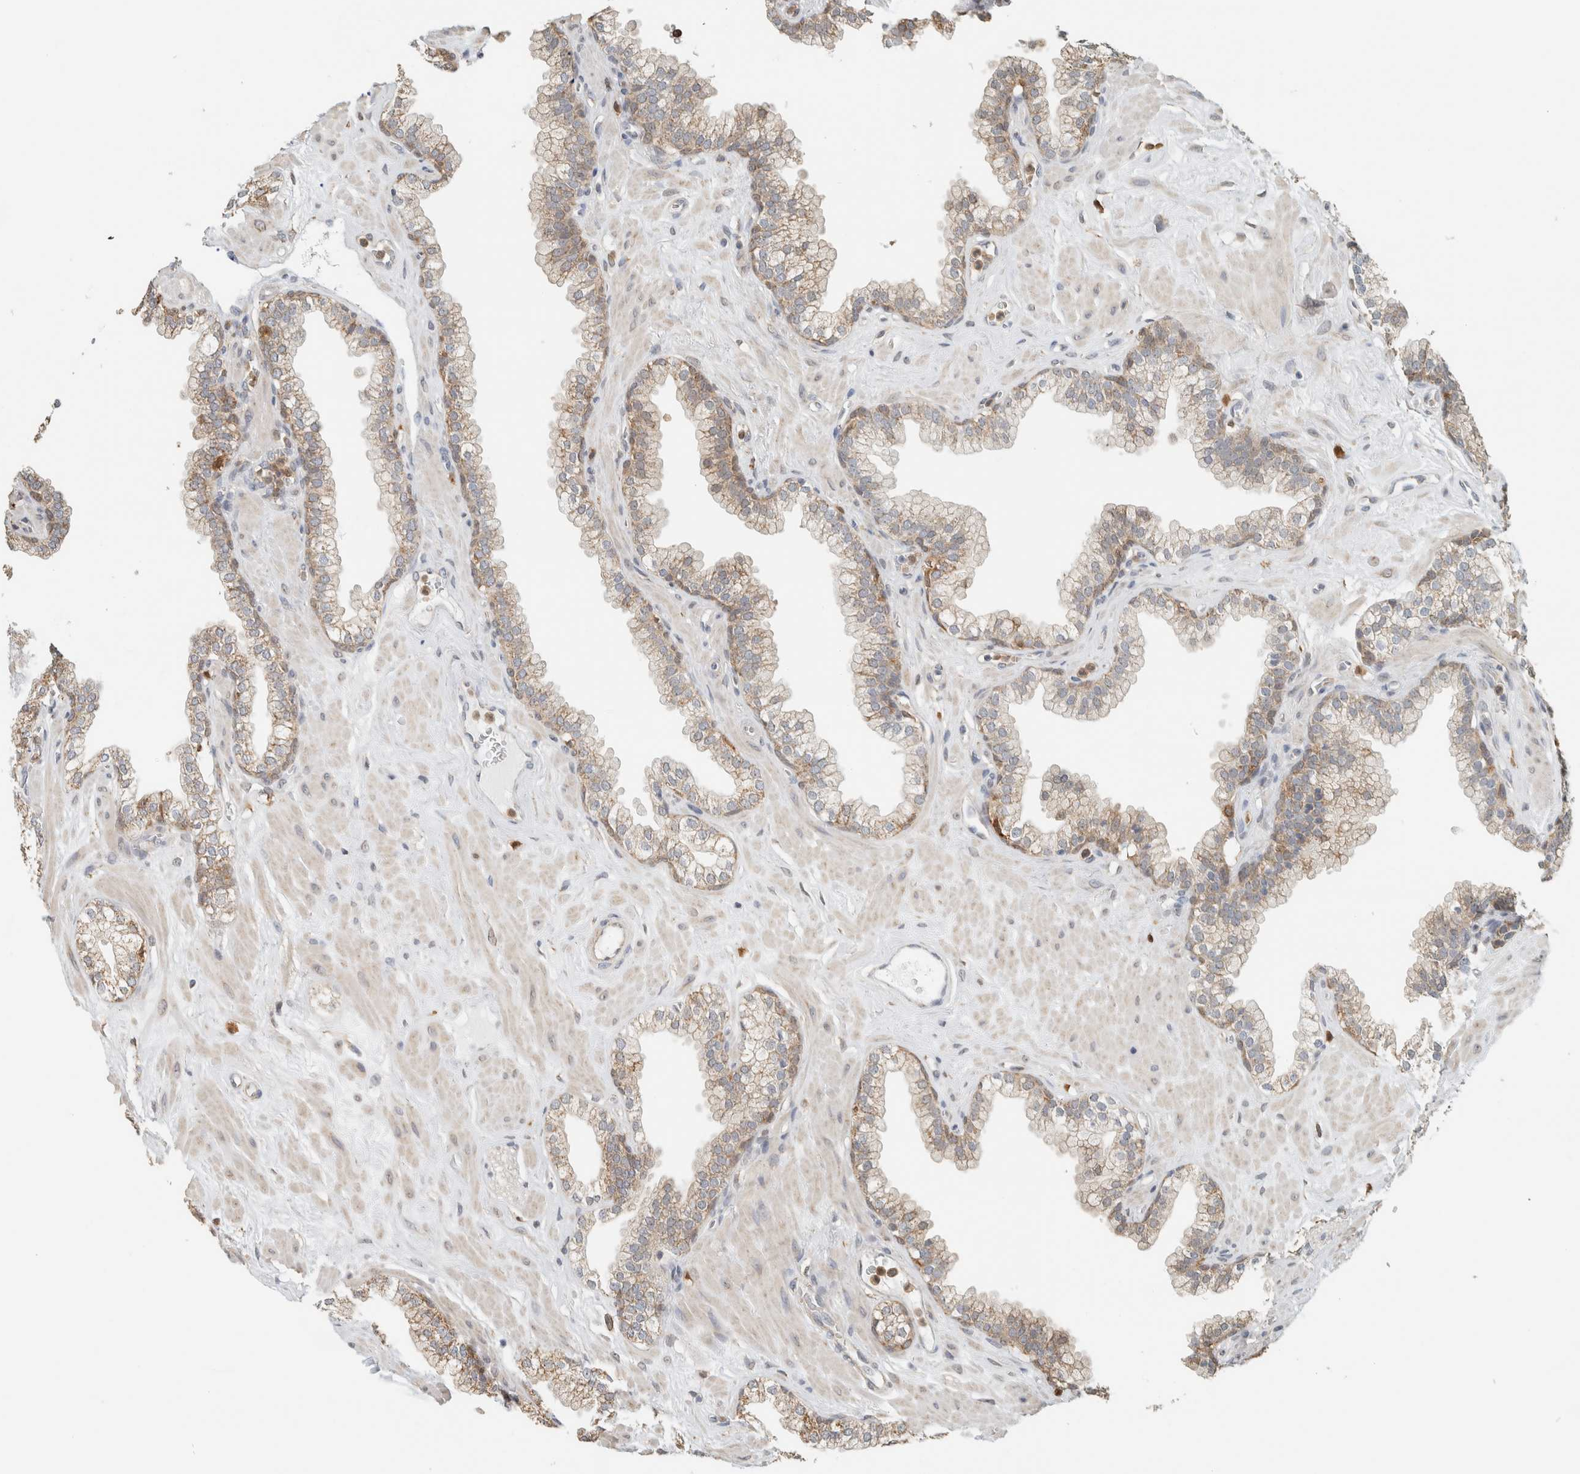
{"staining": {"intensity": "moderate", "quantity": ">75%", "location": "cytoplasmic/membranous"}, "tissue": "prostate", "cell_type": "Glandular cells", "image_type": "normal", "snomed": [{"axis": "morphology", "description": "Normal tissue, NOS"}, {"axis": "morphology", "description": "Urothelial carcinoma, Low grade"}, {"axis": "topography", "description": "Urinary bladder"}, {"axis": "topography", "description": "Prostate"}], "caption": "Moderate cytoplasmic/membranous expression for a protein is appreciated in approximately >75% of glandular cells of normal prostate using immunohistochemistry (IHC).", "gene": "CAPG", "patient": {"sex": "male", "age": 60}}